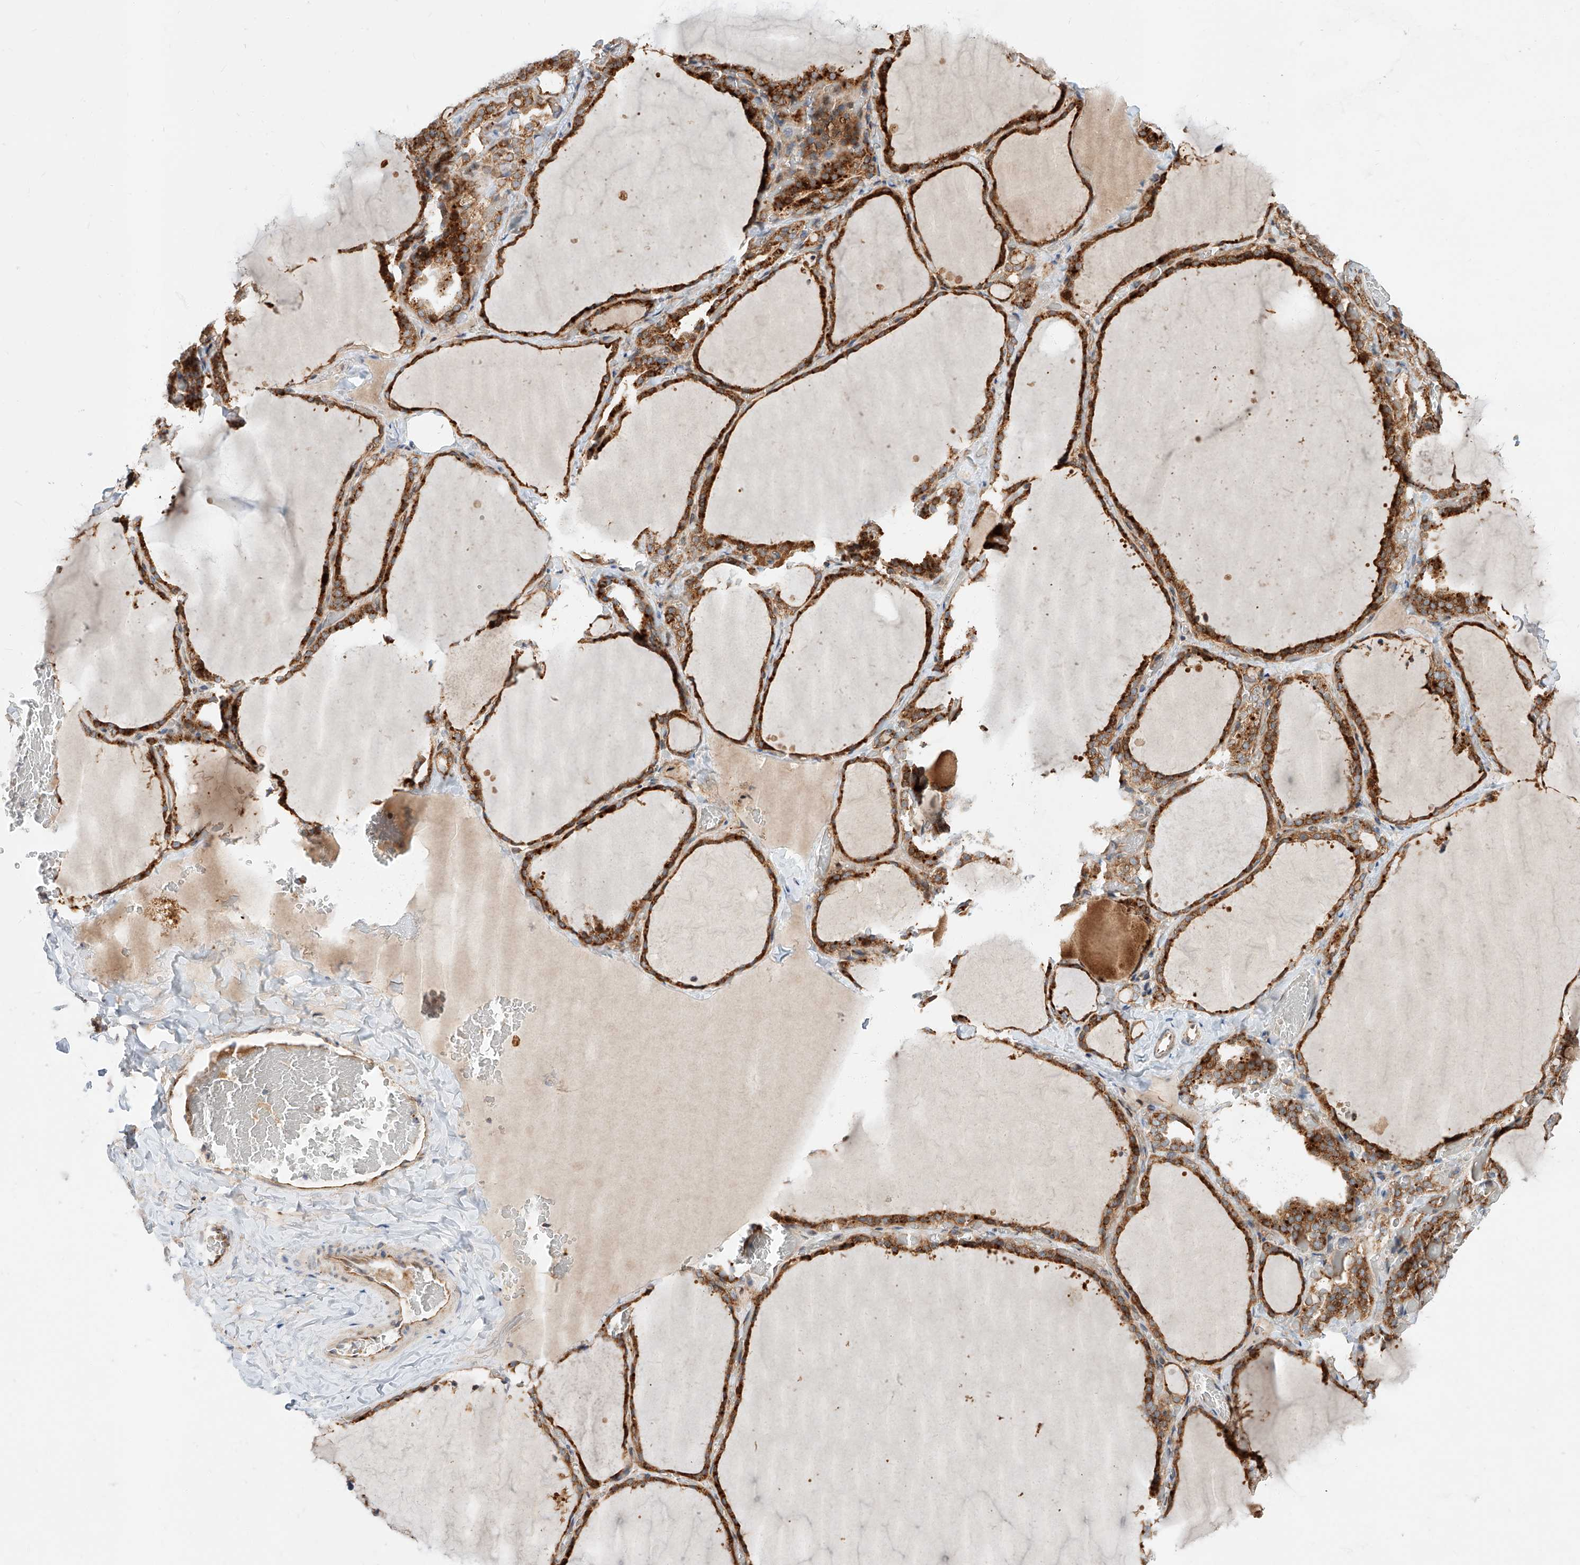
{"staining": {"intensity": "moderate", "quantity": ">75%", "location": "cytoplasmic/membranous"}, "tissue": "thyroid gland", "cell_type": "Glandular cells", "image_type": "normal", "snomed": [{"axis": "morphology", "description": "Normal tissue, NOS"}, {"axis": "topography", "description": "Thyroid gland"}], "caption": "Protein expression analysis of benign thyroid gland shows moderate cytoplasmic/membranous expression in about >75% of glandular cells. (IHC, brightfield microscopy, high magnification).", "gene": "DIRAS3", "patient": {"sex": "female", "age": 22}}